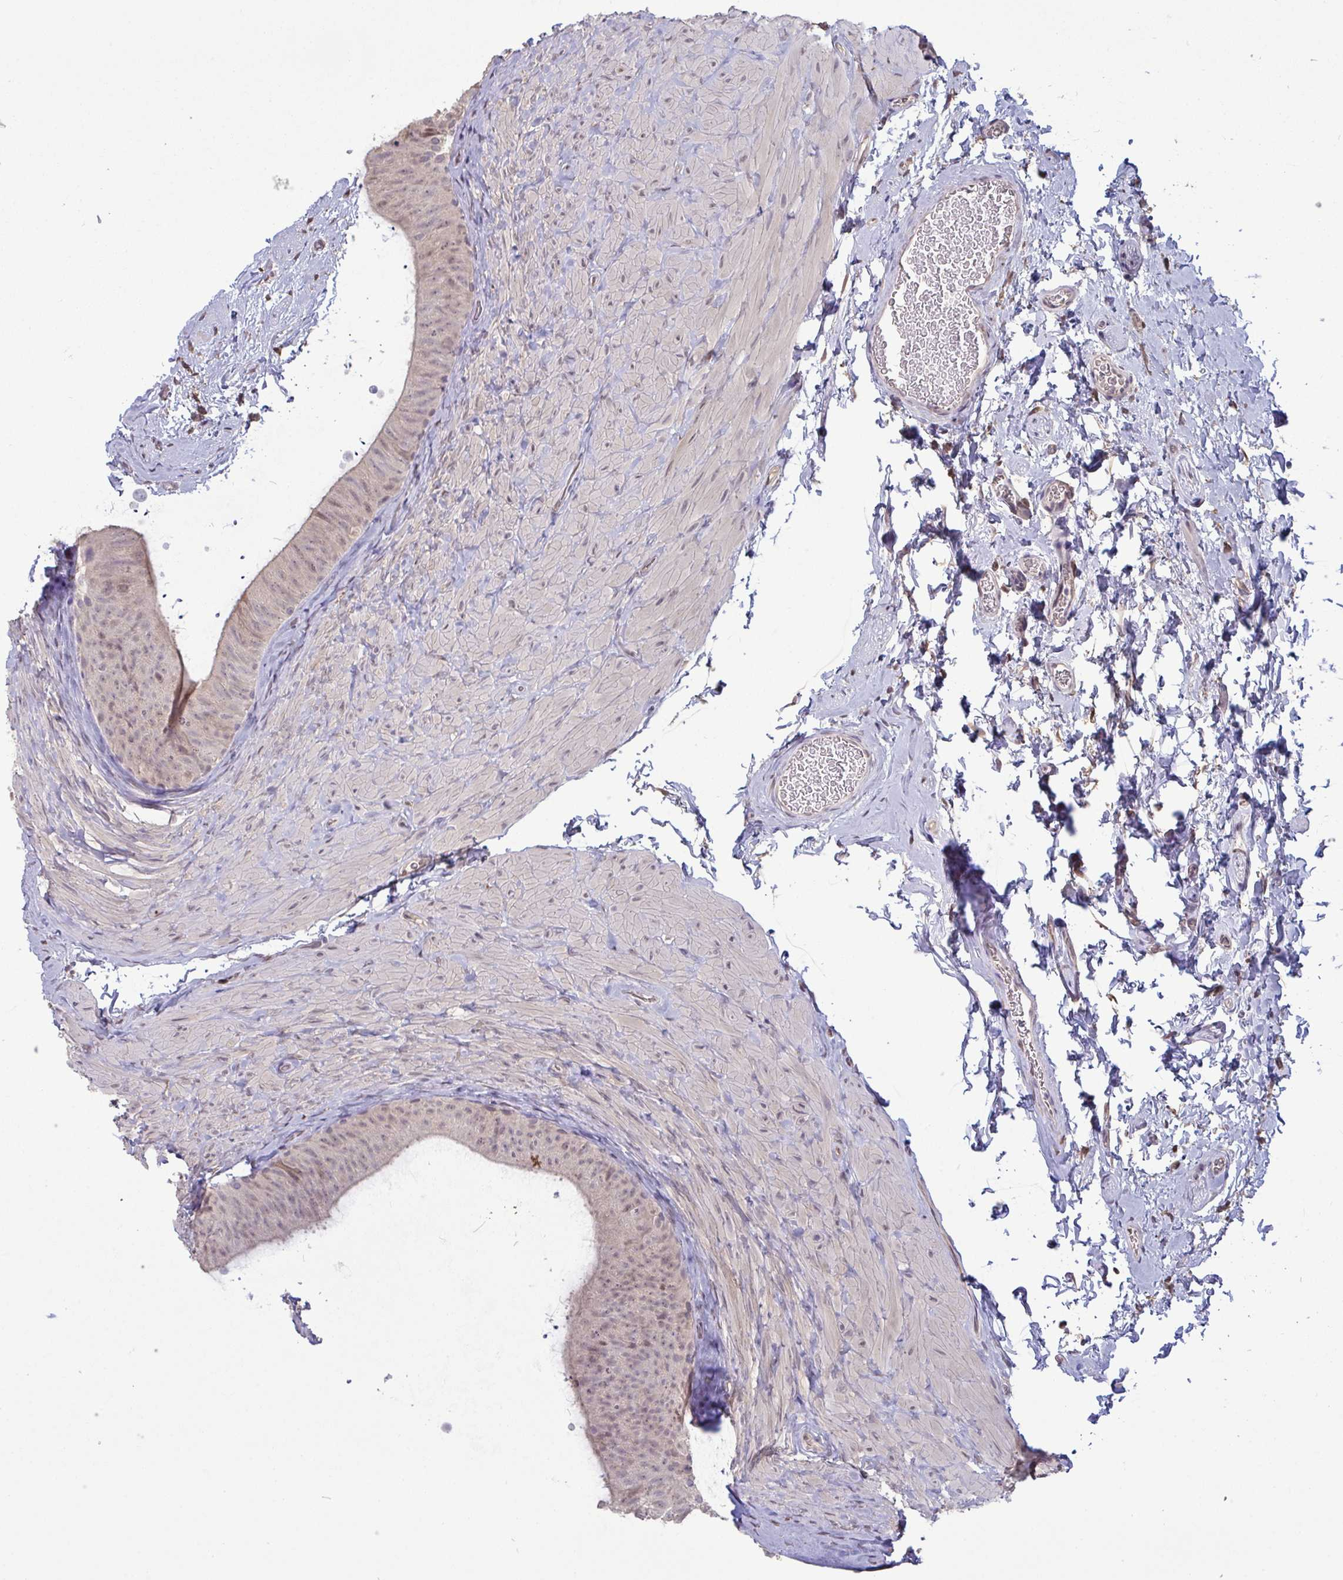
{"staining": {"intensity": "weak", "quantity": "<25%", "location": "nuclear"}, "tissue": "epididymis", "cell_type": "Glandular cells", "image_type": "normal", "snomed": [{"axis": "morphology", "description": "Normal tissue, NOS"}, {"axis": "topography", "description": "Epididymis, spermatic cord, NOS"}, {"axis": "topography", "description": "Epididymis"}], "caption": "An IHC micrograph of benign epididymis is shown. There is no staining in glandular cells of epididymis. (DAB immunohistochemistry with hematoxylin counter stain).", "gene": "SETD7", "patient": {"sex": "male", "age": 31}}